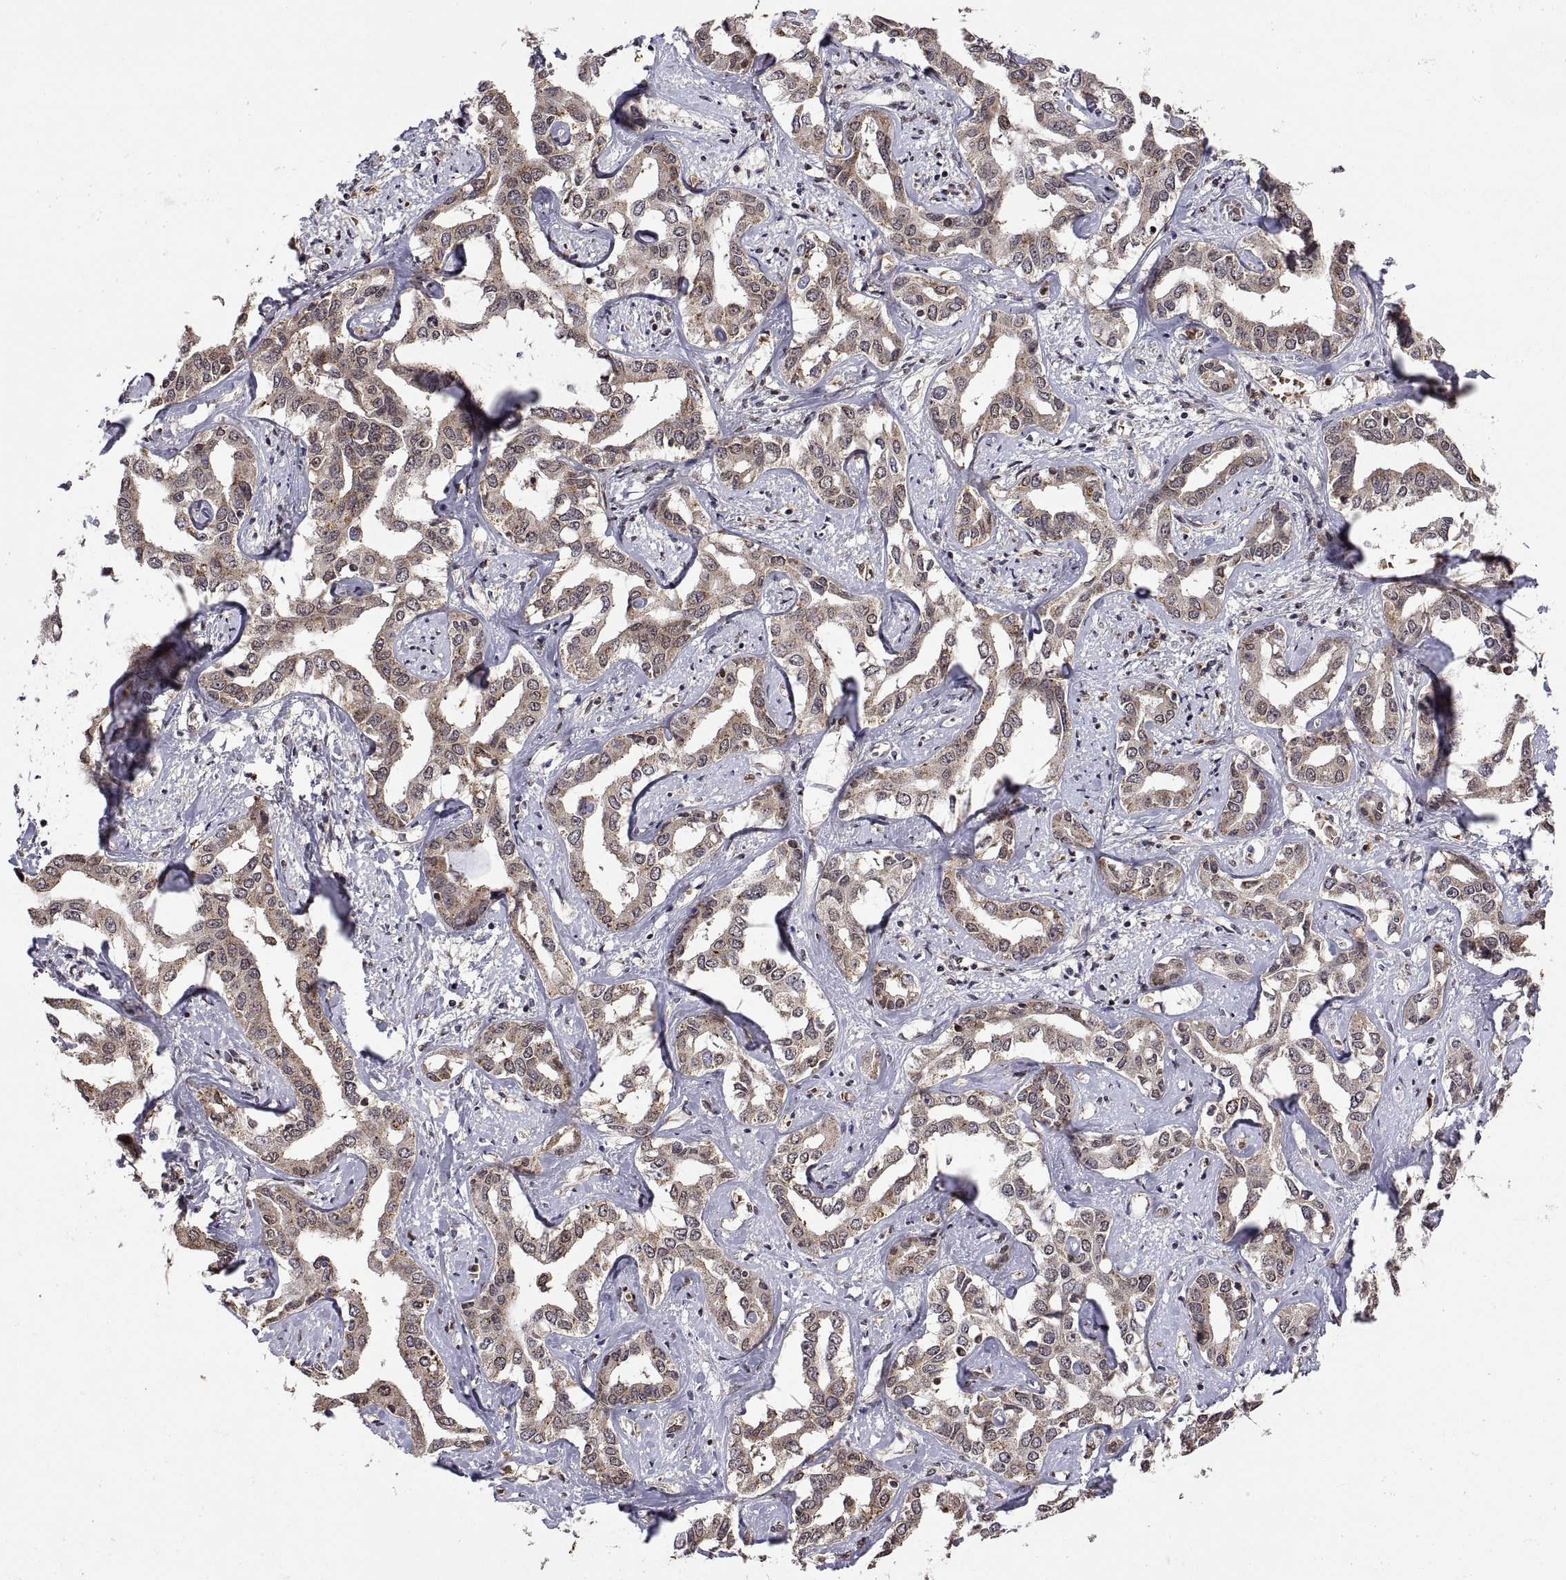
{"staining": {"intensity": "weak", "quantity": ">75%", "location": "cytoplasmic/membranous"}, "tissue": "liver cancer", "cell_type": "Tumor cells", "image_type": "cancer", "snomed": [{"axis": "morphology", "description": "Cholangiocarcinoma"}, {"axis": "topography", "description": "Liver"}], "caption": "Immunohistochemistry of cholangiocarcinoma (liver) exhibits low levels of weak cytoplasmic/membranous expression in approximately >75% of tumor cells. Ihc stains the protein of interest in brown and the nuclei are stained blue.", "gene": "ZNRF2", "patient": {"sex": "male", "age": 59}}